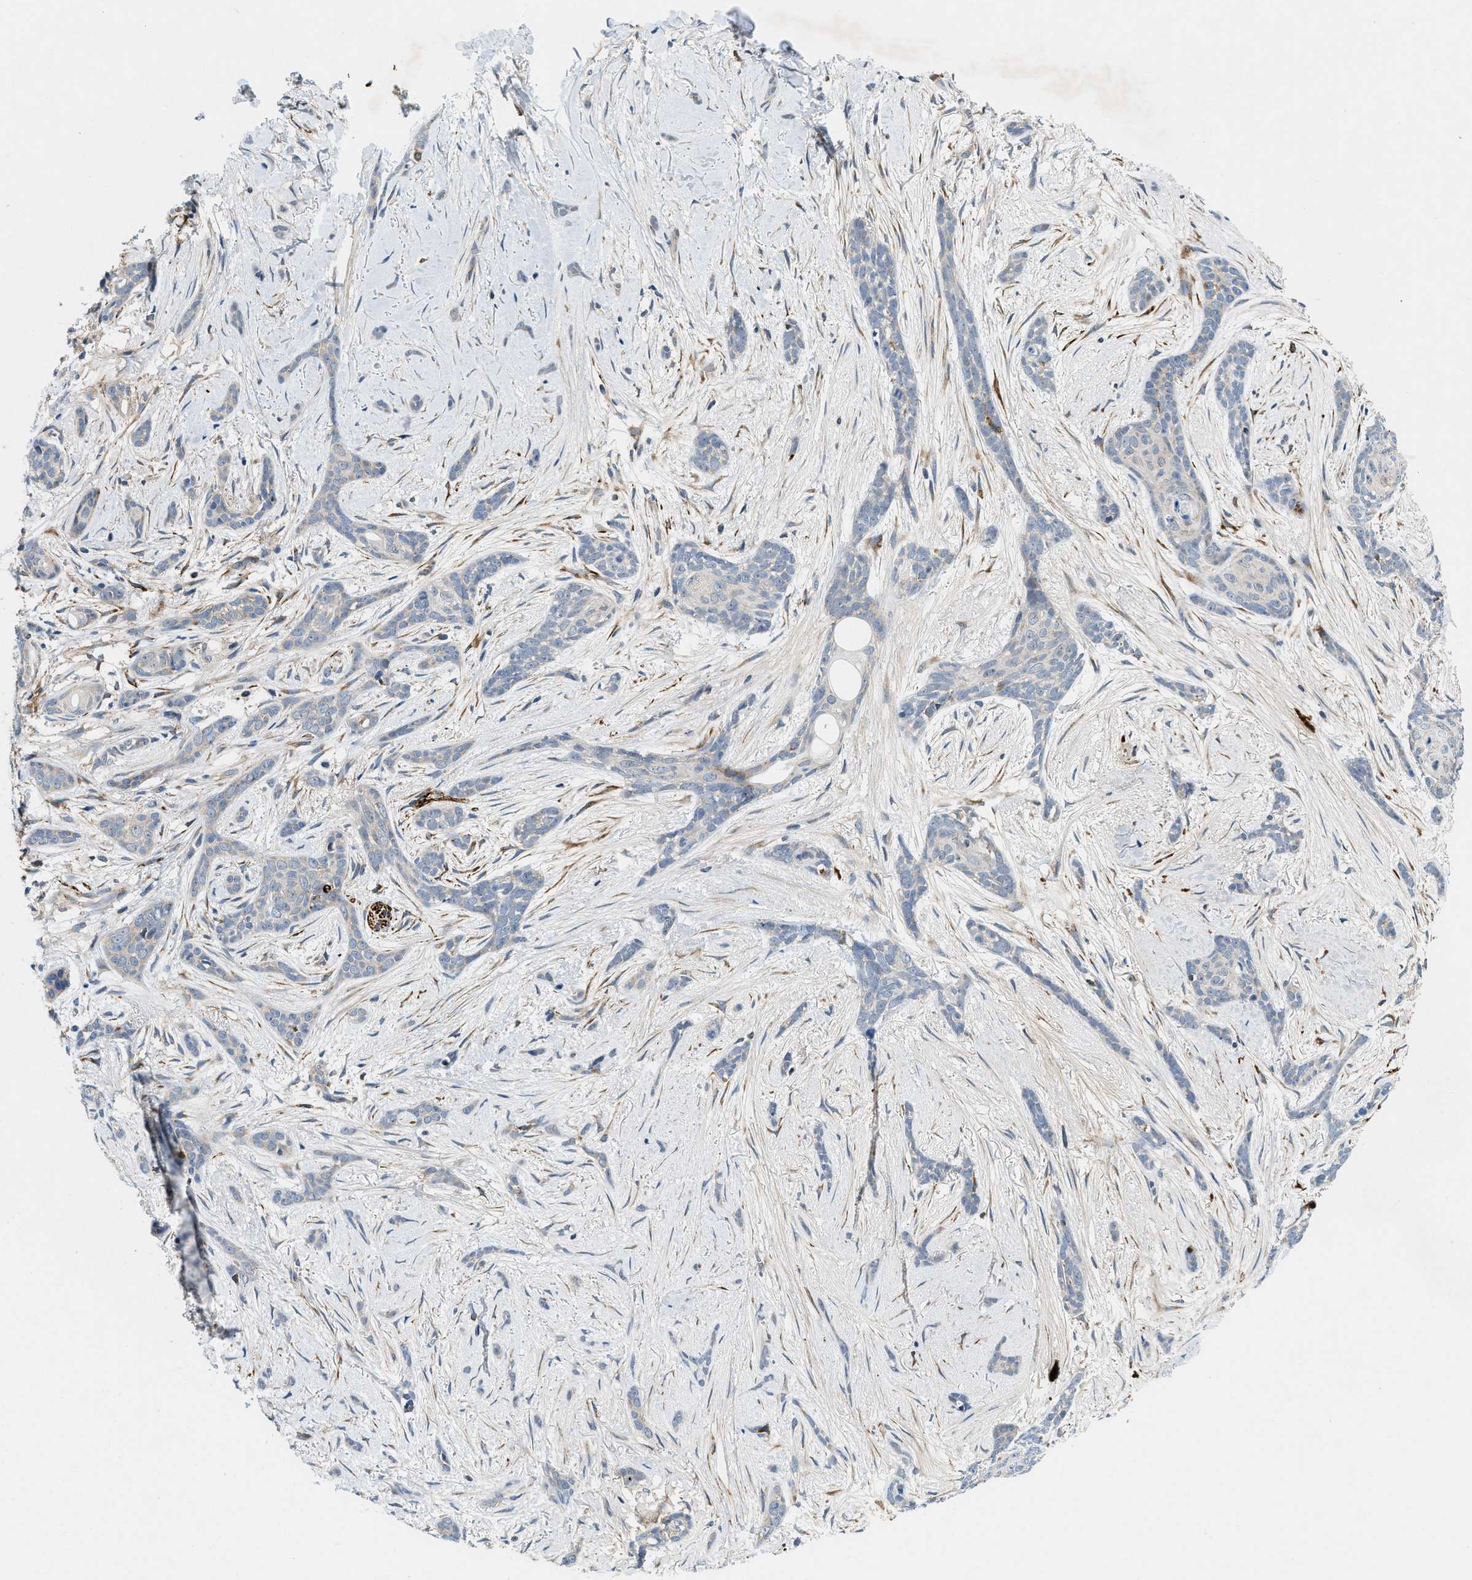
{"staining": {"intensity": "weak", "quantity": "<25%", "location": "cytoplasmic/membranous"}, "tissue": "skin cancer", "cell_type": "Tumor cells", "image_type": "cancer", "snomed": [{"axis": "morphology", "description": "Basal cell carcinoma"}, {"axis": "morphology", "description": "Adnexal tumor, benign"}, {"axis": "topography", "description": "Skin"}], "caption": "This photomicrograph is of skin cancer (benign adnexal tumor) stained with immunohistochemistry to label a protein in brown with the nuclei are counter-stained blue. There is no expression in tumor cells.", "gene": "ZNF599", "patient": {"sex": "female", "age": 42}}